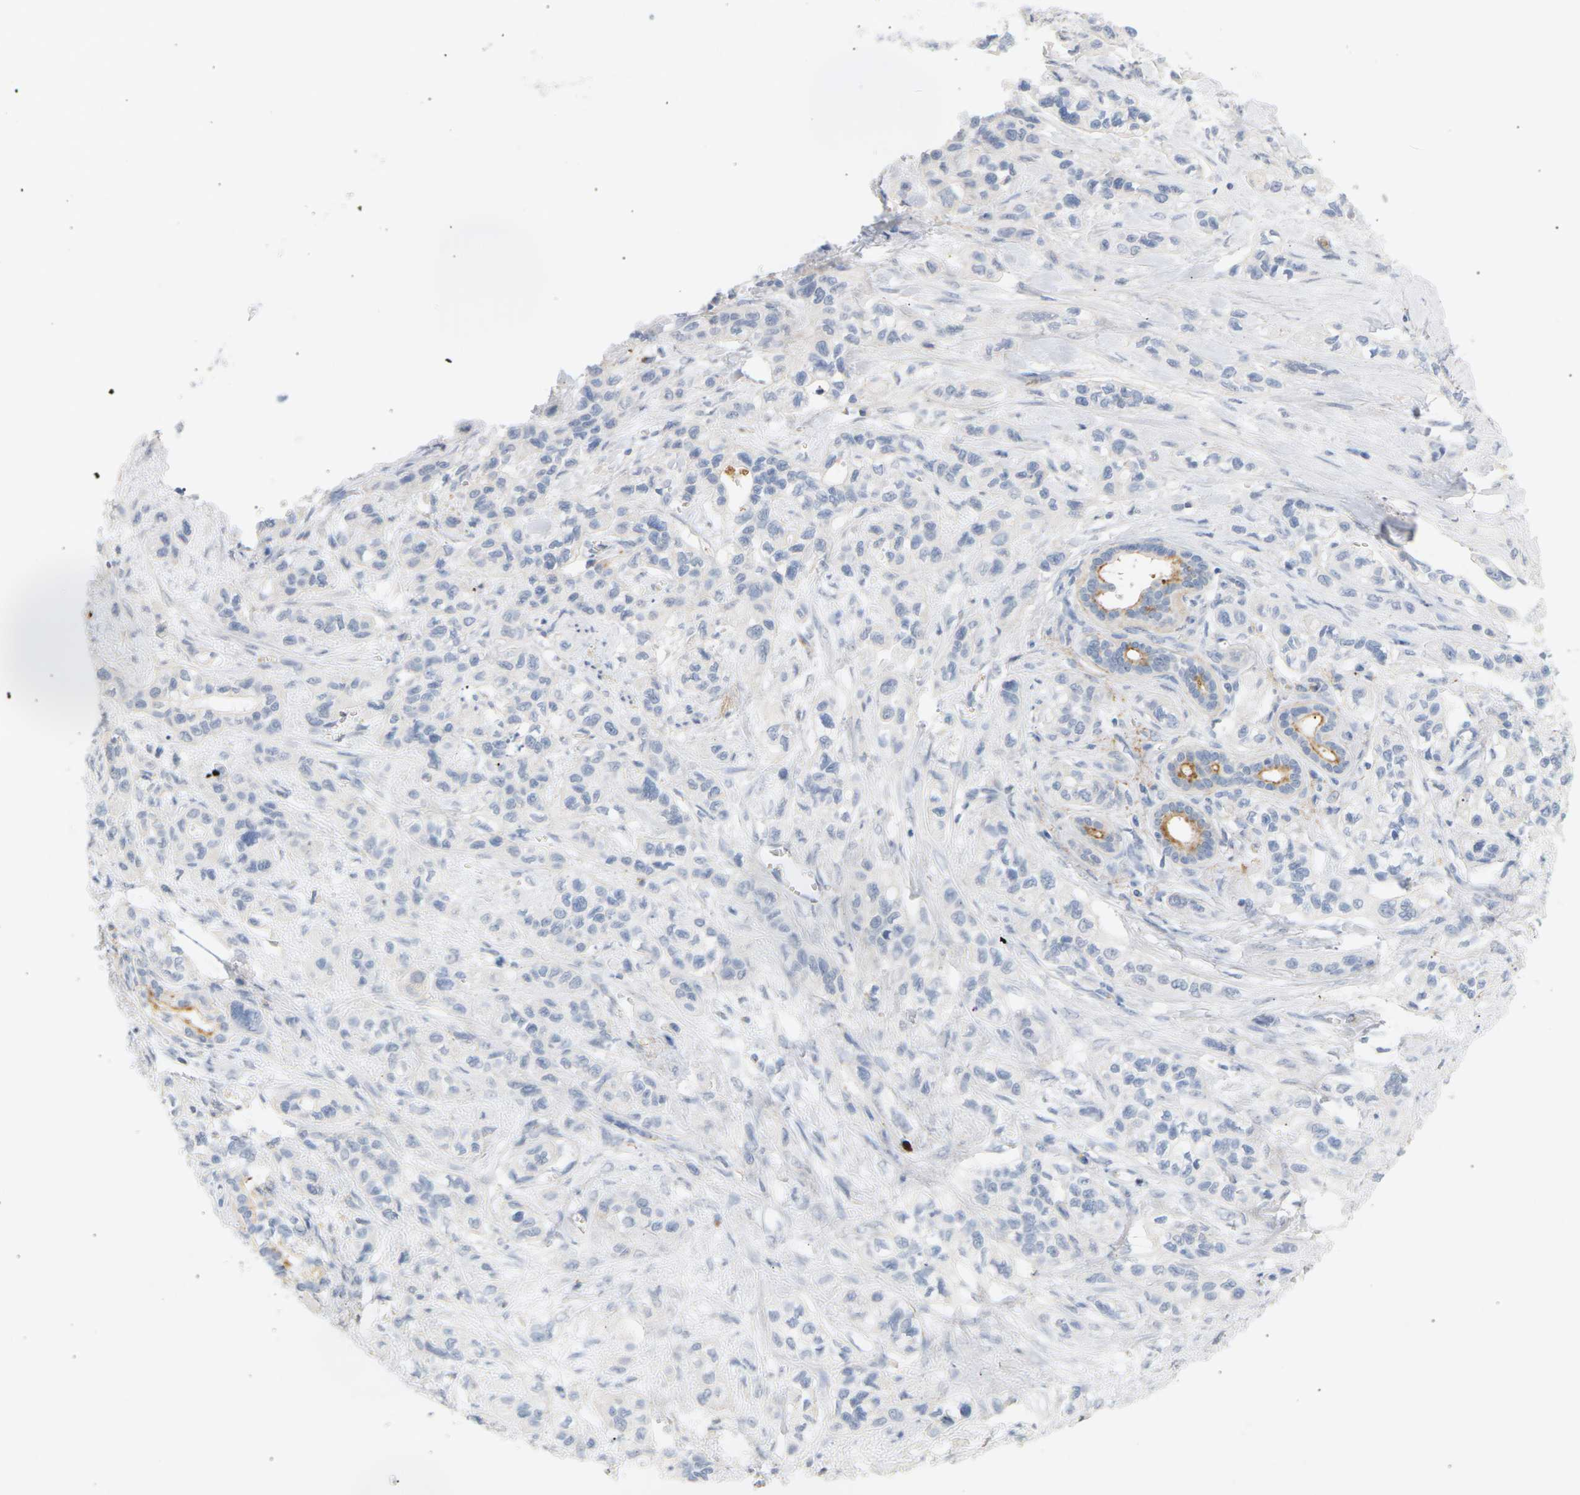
{"staining": {"intensity": "negative", "quantity": "none", "location": "none"}, "tissue": "pancreatic cancer", "cell_type": "Tumor cells", "image_type": "cancer", "snomed": [{"axis": "morphology", "description": "Adenocarcinoma, NOS"}, {"axis": "topography", "description": "Pancreas"}], "caption": "Image shows no protein expression in tumor cells of adenocarcinoma (pancreatic) tissue. (DAB (3,3'-diaminobenzidine) immunohistochemistry with hematoxylin counter stain).", "gene": "CLU", "patient": {"sex": "male", "age": 74}}